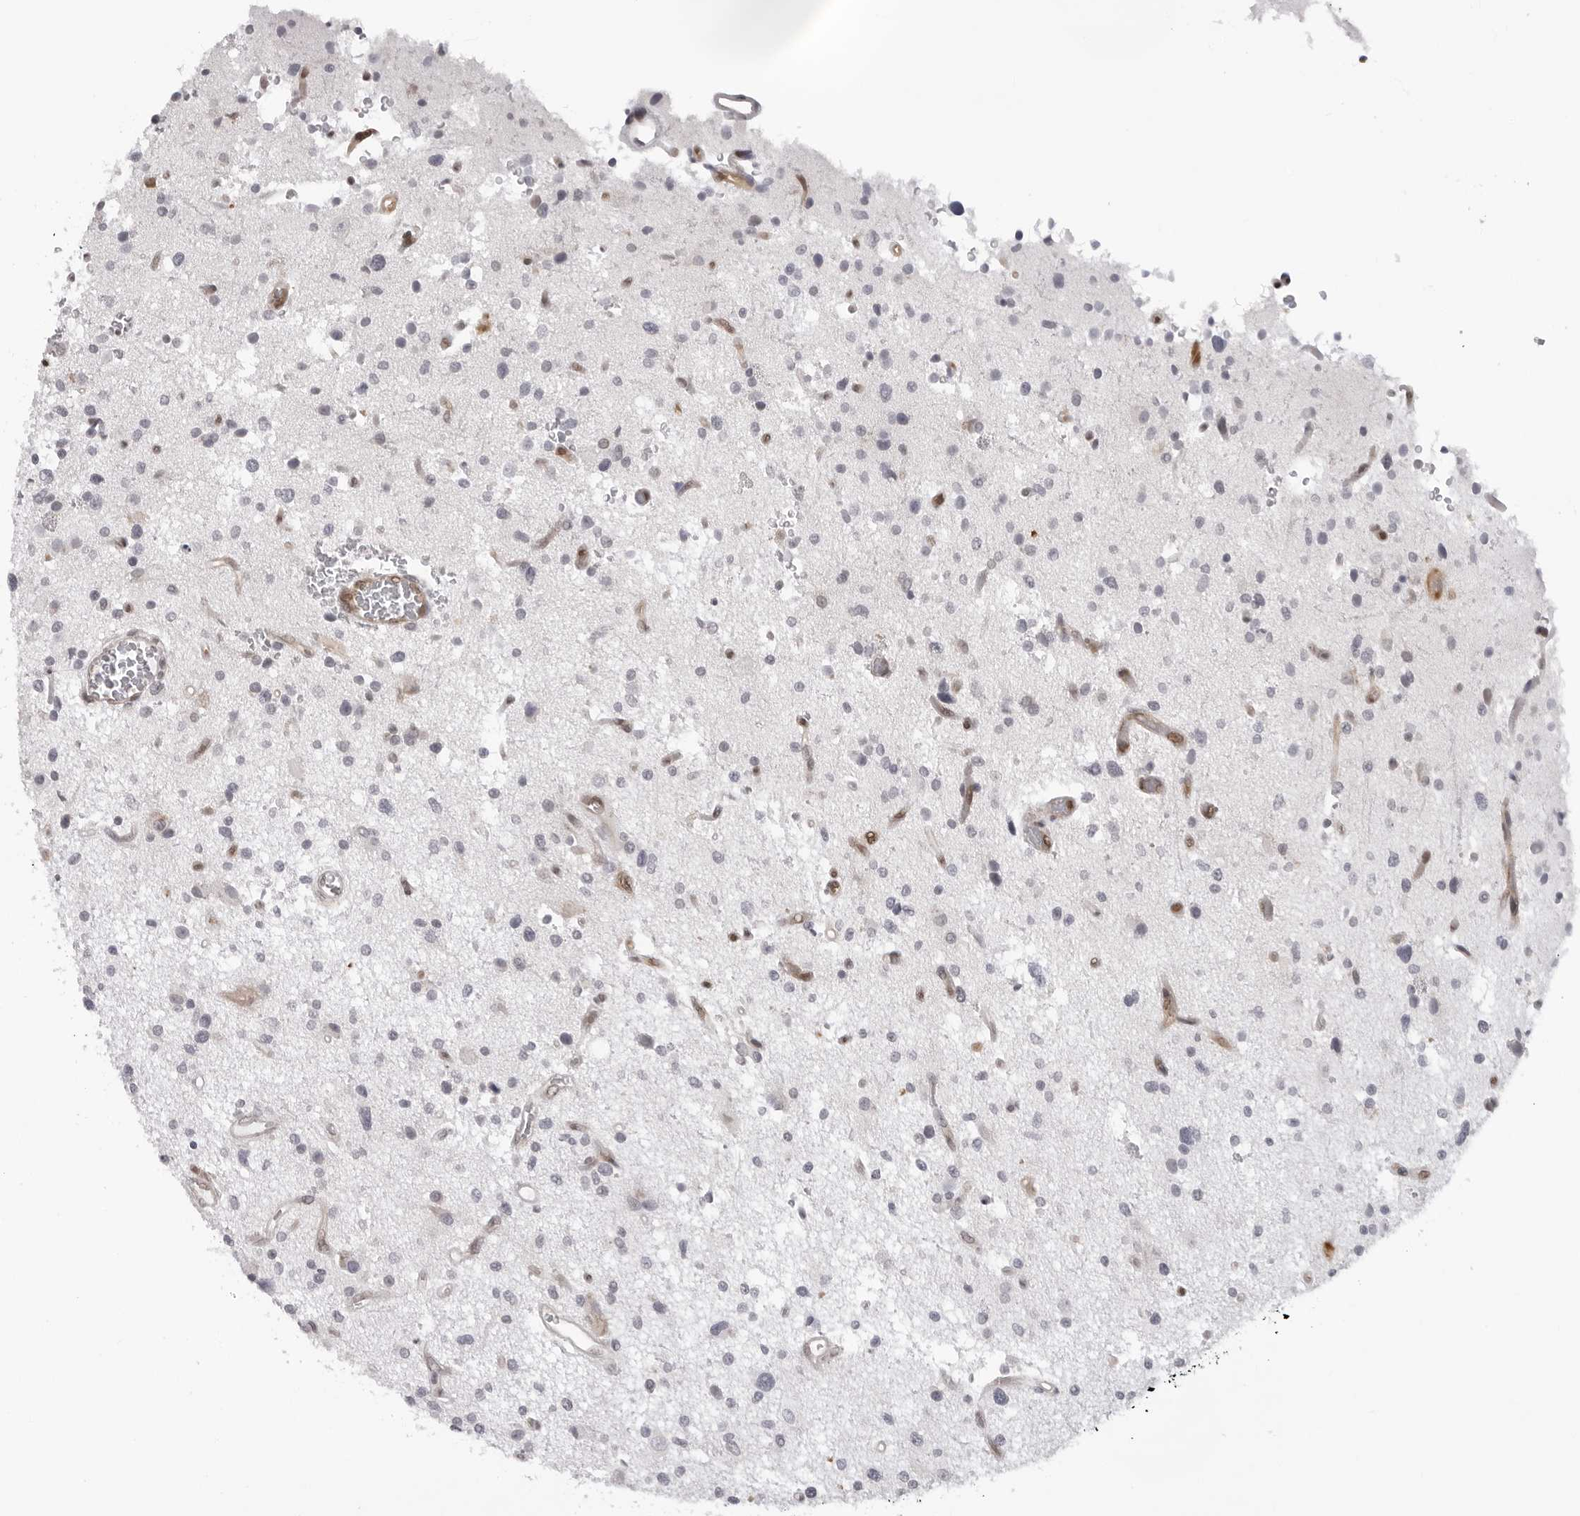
{"staining": {"intensity": "negative", "quantity": "none", "location": "none"}, "tissue": "glioma", "cell_type": "Tumor cells", "image_type": "cancer", "snomed": [{"axis": "morphology", "description": "Glioma, malignant, High grade"}, {"axis": "topography", "description": "Brain"}], "caption": "This is a histopathology image of immunohistochemistry staining of glioma, which shows no expression in tumor cells.", "gene": "CASP7", "patient": {"sex": "male", "age": 33}}